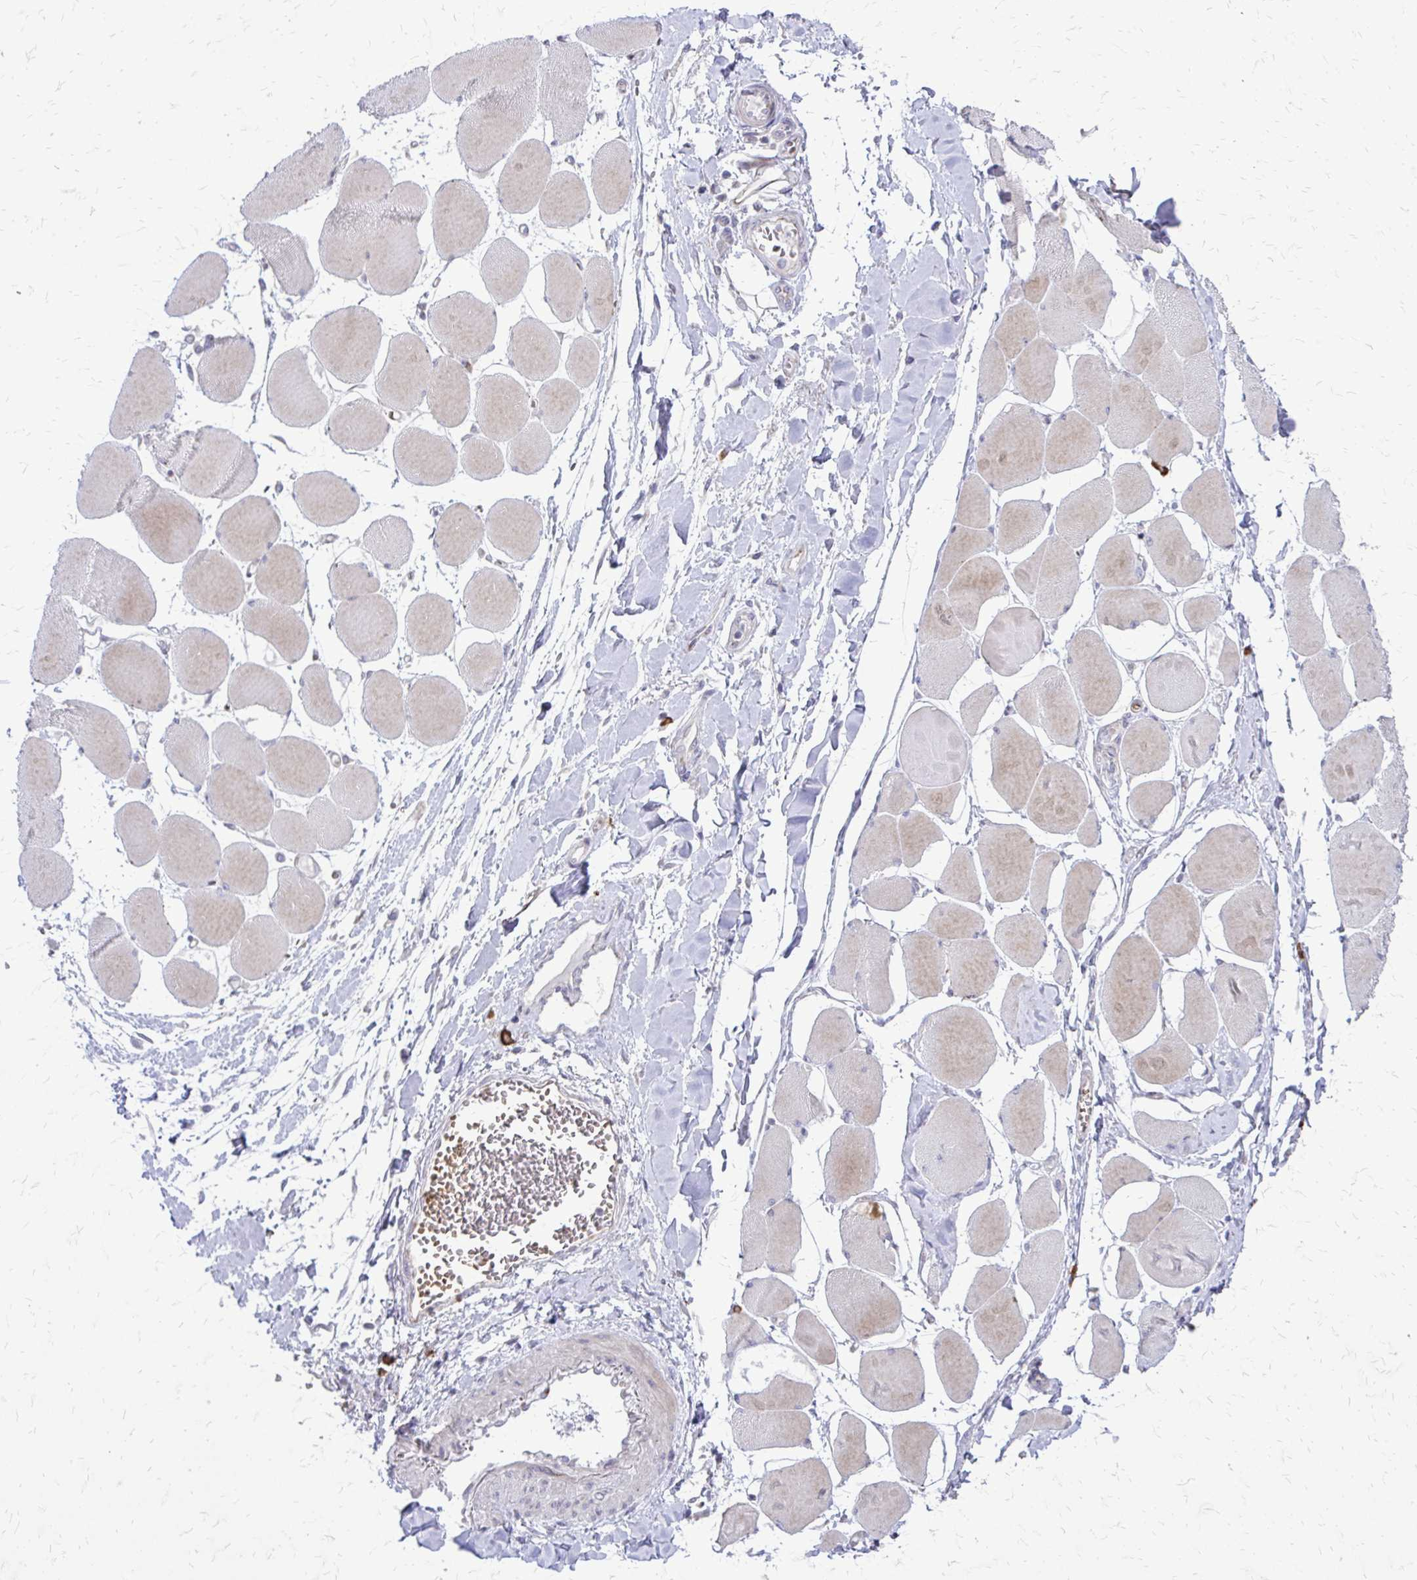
{"staining": {"intensity": "weak", "quantity": "25%-75%", "location": "cytoplasmic/membranous"}, "tissue": "skeletal muscle", "cell_type": "Myocytes", "image_type": "normal", "snomed": [{"axis": "morphology", "description": "Normal tissue, NOS"}, {"axis": "topography", "description": "Skeletal muscle"}], "caption": "Immunohistochemistry (IHC) staining of normal skeletal muscle, which displays low levels of weak cytoplasmic/membranous staining in about 25%-75% of myocytes indicating weak cytoplasmic/membranous protein staining. The staining was performed using DAB (3,3'-diaminobenzidine) (brown) for protein detection and nuclei were counterstained in hematoxylin (blue).", "gene": "FUNDC2", "patient": {"sex": "female", "age": 75}}